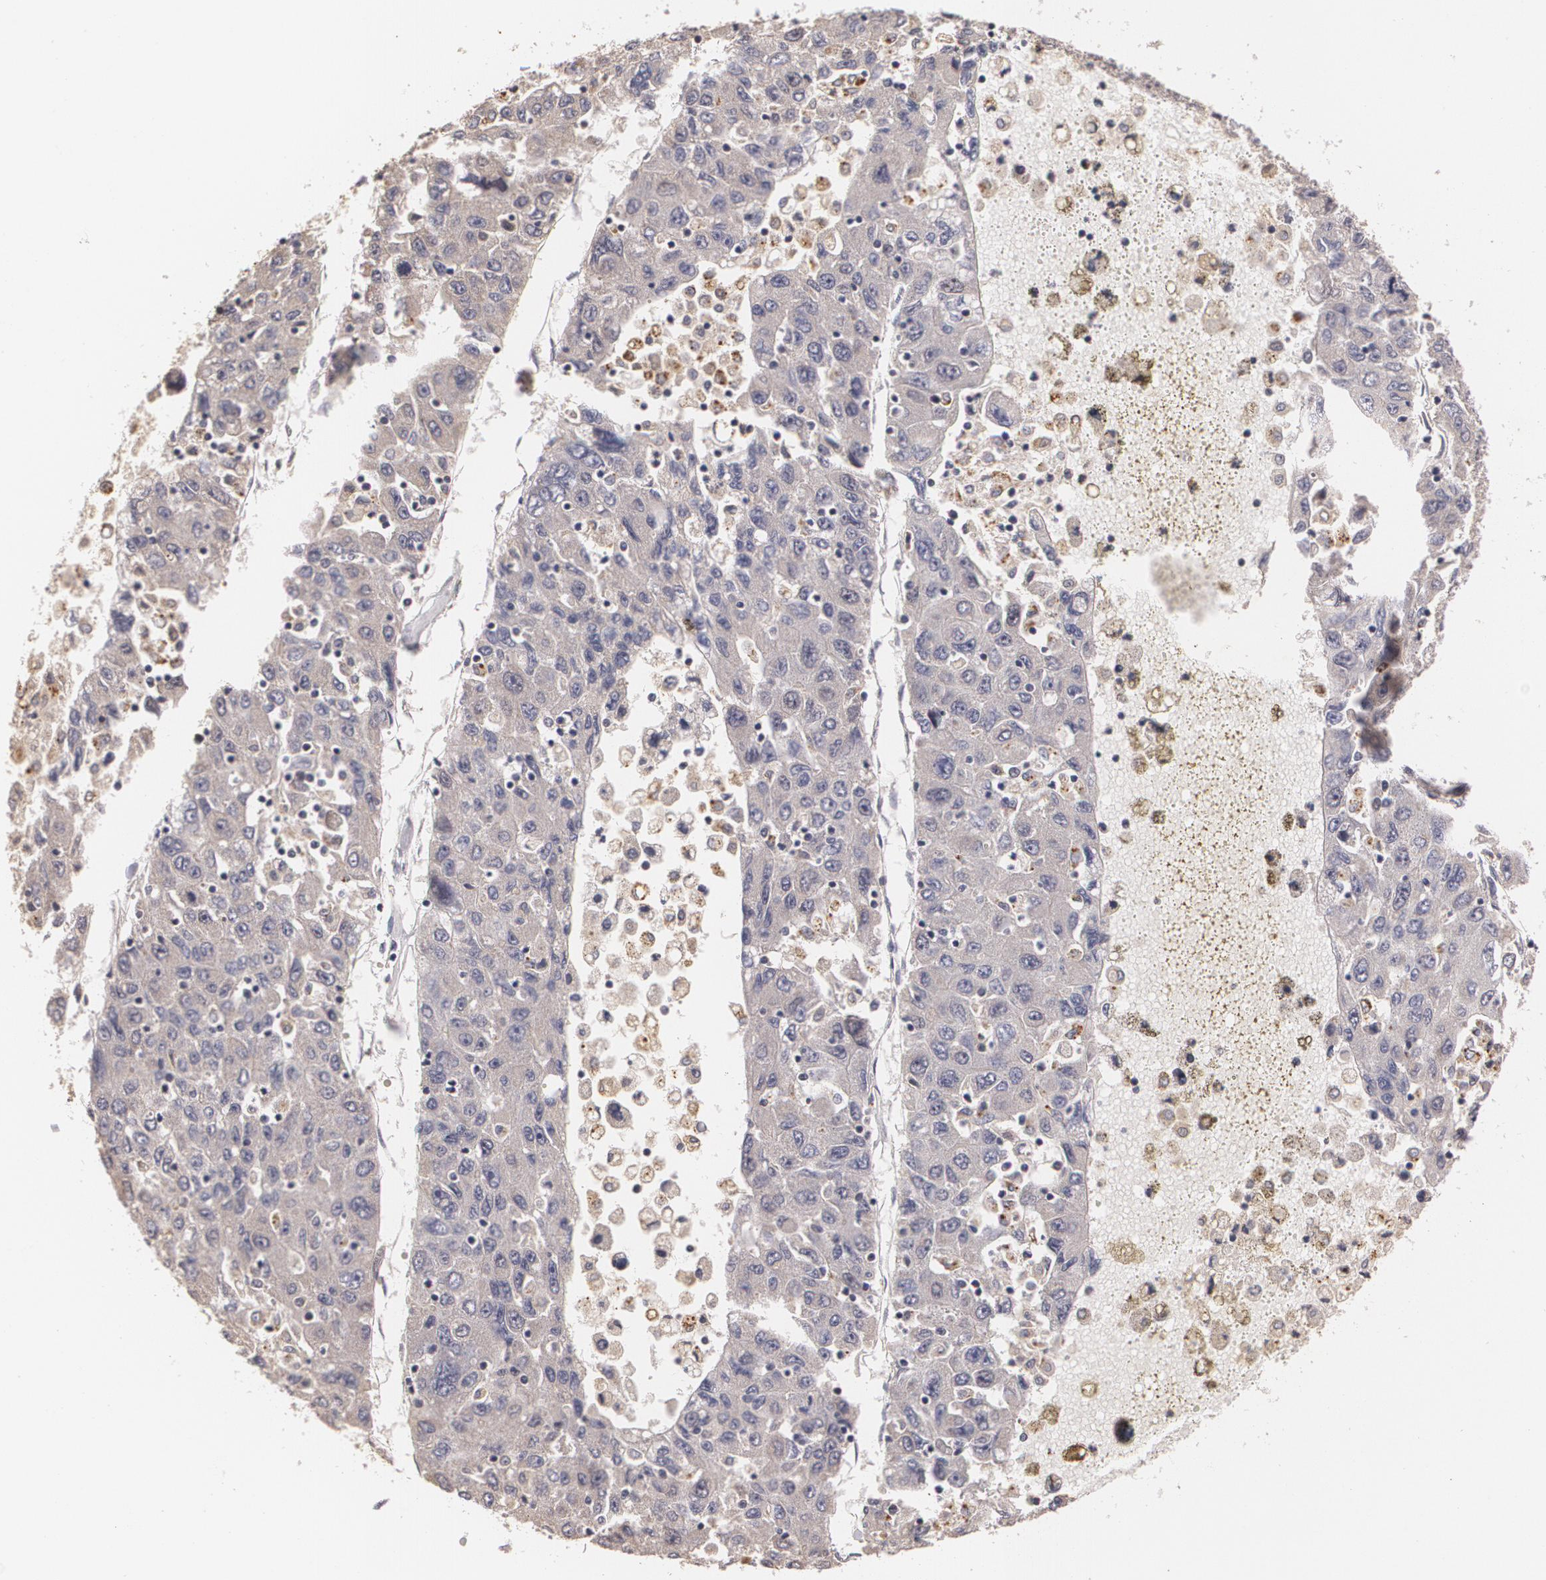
{"staining": {"intensity": "weak", "quantity": "25%-75%", "location": "cytoplasmic/membranous"}, "tissue": "liver cancer", "cell_type": "Tumor cells", "image_type": "cancer", "snomed": [{"axis": "morphology", "description": "Carcinoma, Hepatocellular, NOS"}, {"axis": "topography", "description": "Liver"}], "caption": "The micrograph exhibits staining of liver cancer (hepatocellular carcinoma), revealing weak cytoplasmic/membranous protein expression (brown color) within tumor cells.", "gene": "BRCA1", "patient": {"sex": "male", "age": 49}}